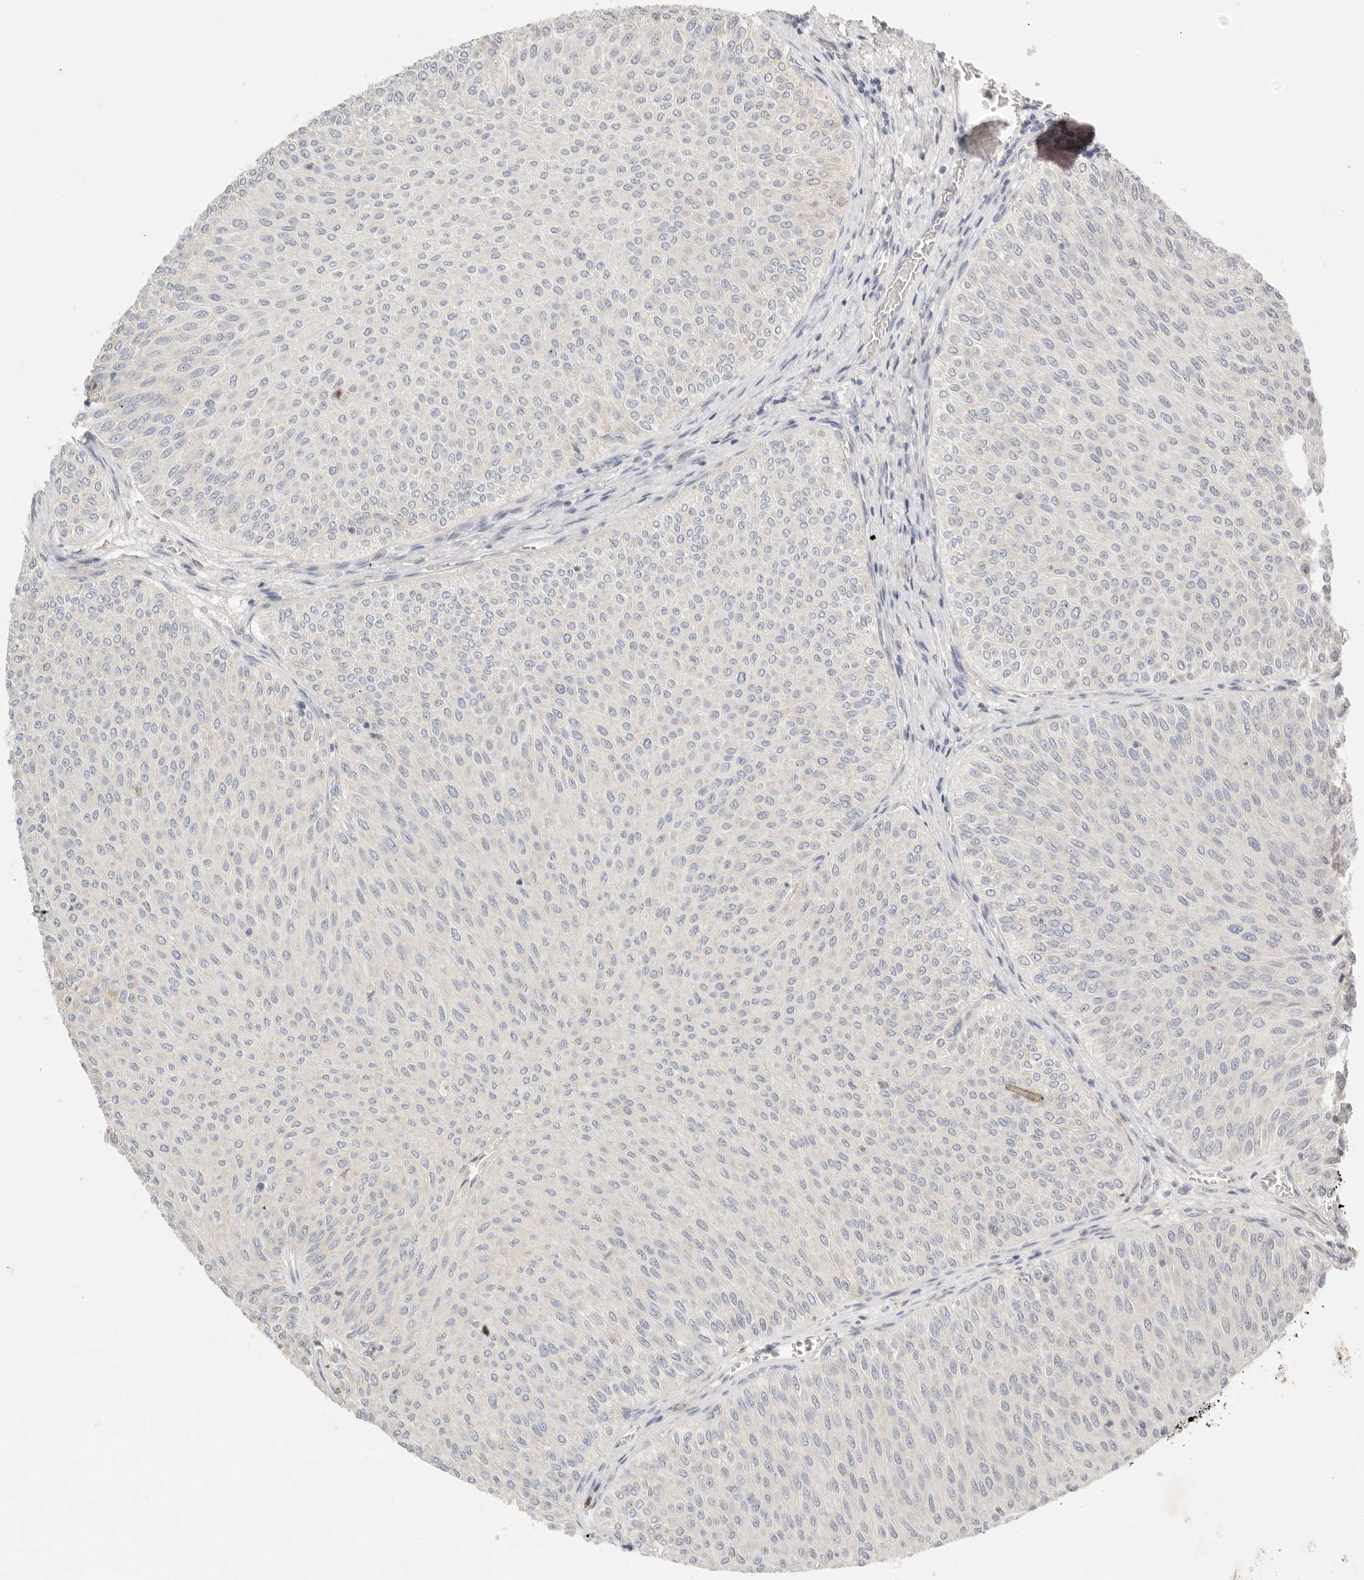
{"staining": {"intensity": "negative", "quantity": "none", "location": "none"}, "tissue": "urothelial cancer", "cell_type": "Tumor cells", "image_type": "cancer", "snomed": [{"axis": "morphology", "description": "Urothelial carcinoma, Low grade"}, {"axis": "topography", "description": "Urinary bladder"}], "caption": "Immunohistochemical staining of urothelial cancer reveals no significant positivity in tumor cells.", "gene": "CEP120", "patient": {"sex": "male", "age": 78}}